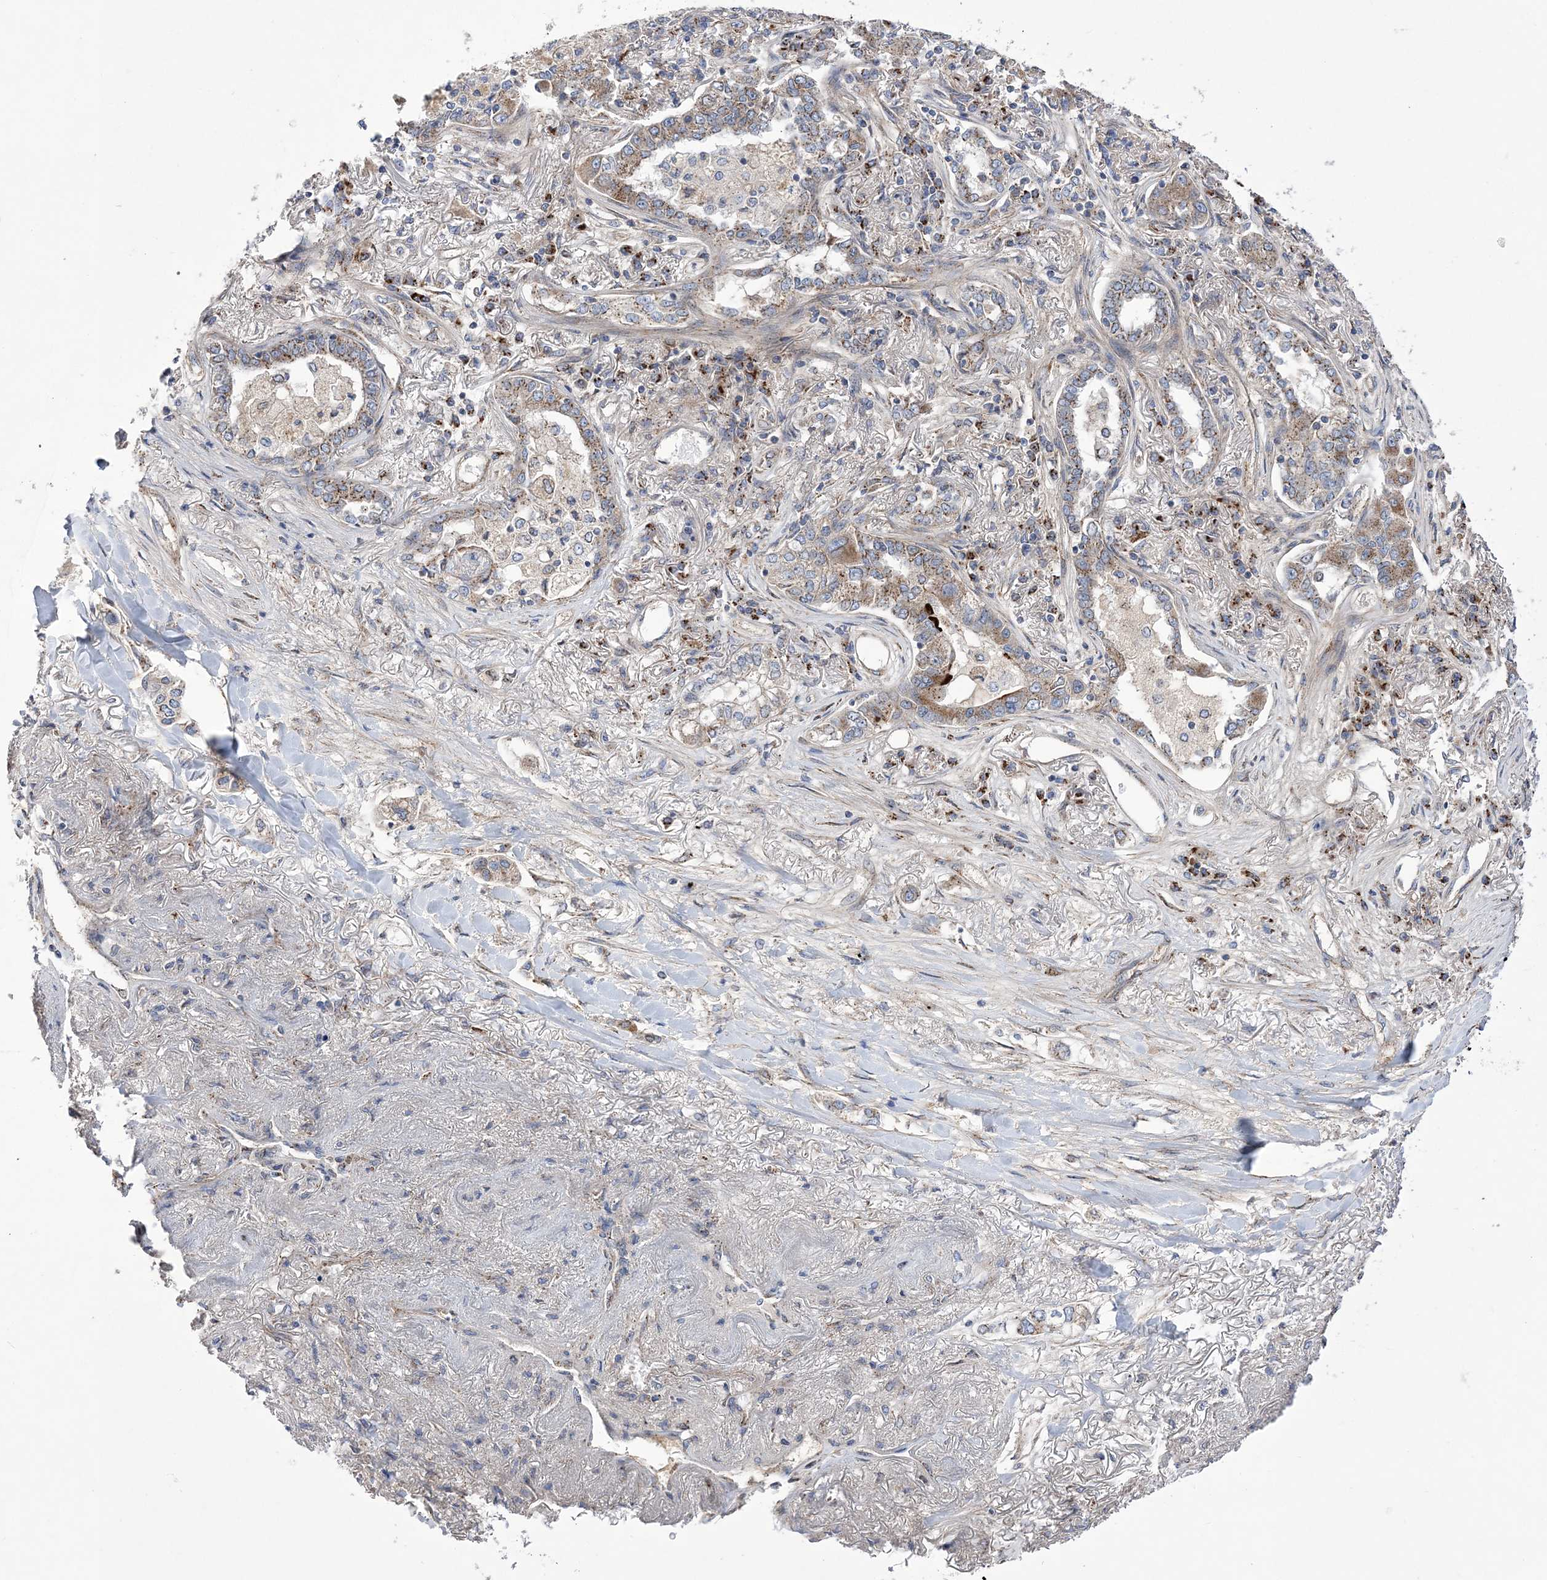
{"staining": {"intensity": "moderate", "quantity": ">75%", "location": "cytoplasmic/membranous"}, "tissue": "lung cancer", "cell_type": "Tumor cells", "image_type": "cancer", "snomed": [{"axis": "morphology", "description": "Adenocarcinoma, NOS"}, {"axis": "topography", "description": "Lung"}], "caption": "Human adenocarcinoma (lung) stained with a brown dye reveals moderate cytoplasmic/membranous positive positivity in about >75% of tumor cells.", "gene": "COPB2", "patient": {"sex": "male", "age": 49}}